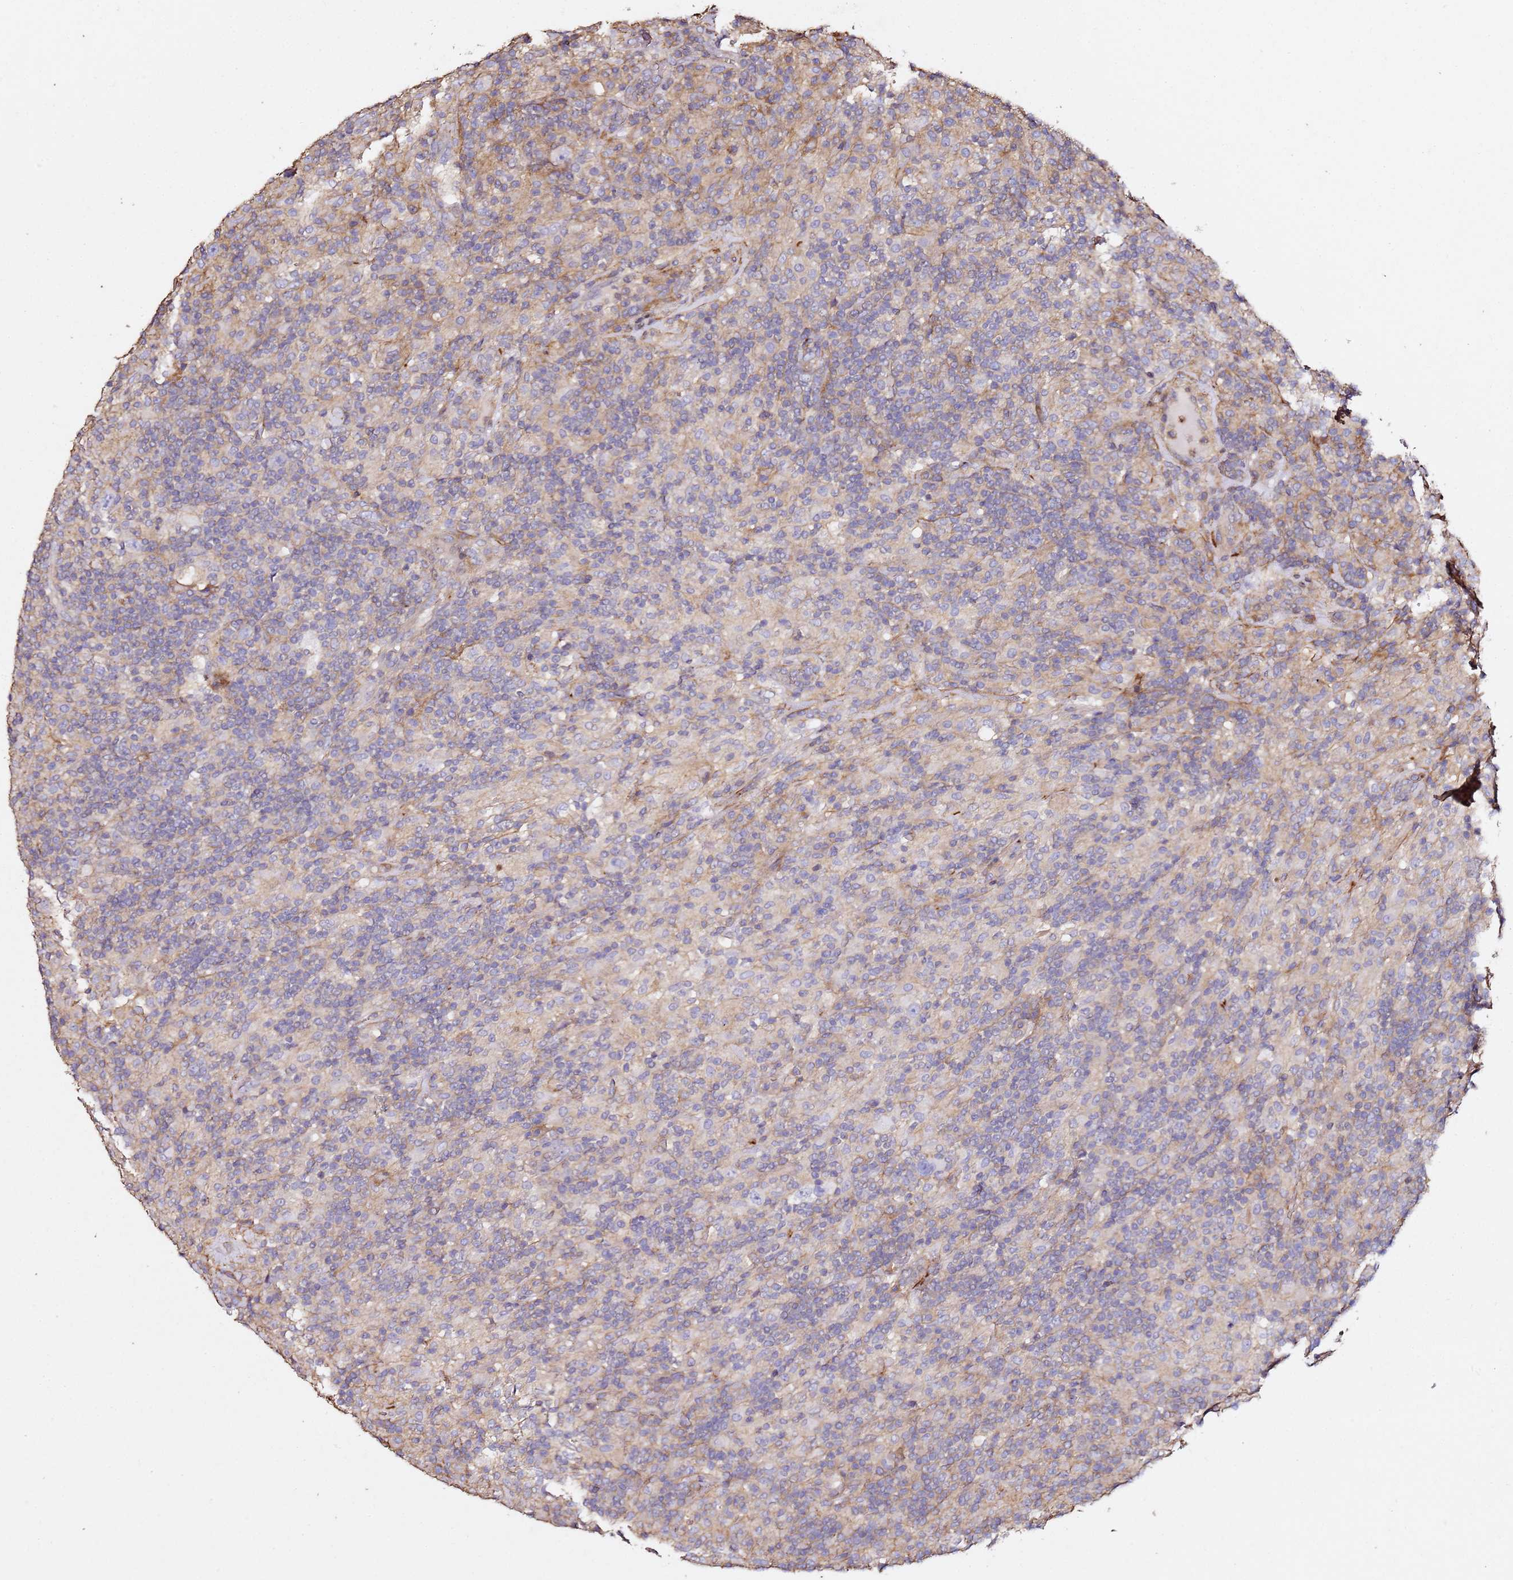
{"staining": {"intensity": "negative", "quantity": "none", "location": "none"}, "tissue": "lymphoma", "cell_type": "Tumor cells", "image_type": "cancer", "snomed": [{"axis": "morphology", "description": "Hodgkin's disease, NOS"}, {"axis": "topography", "description": "Lymph node"}], "caption": "Micrograph shows no protein staining in tumor cells of lymphoma tissue.", "gene": "ZFP36L2", "patient": {"sex": "male", "age": 70}}